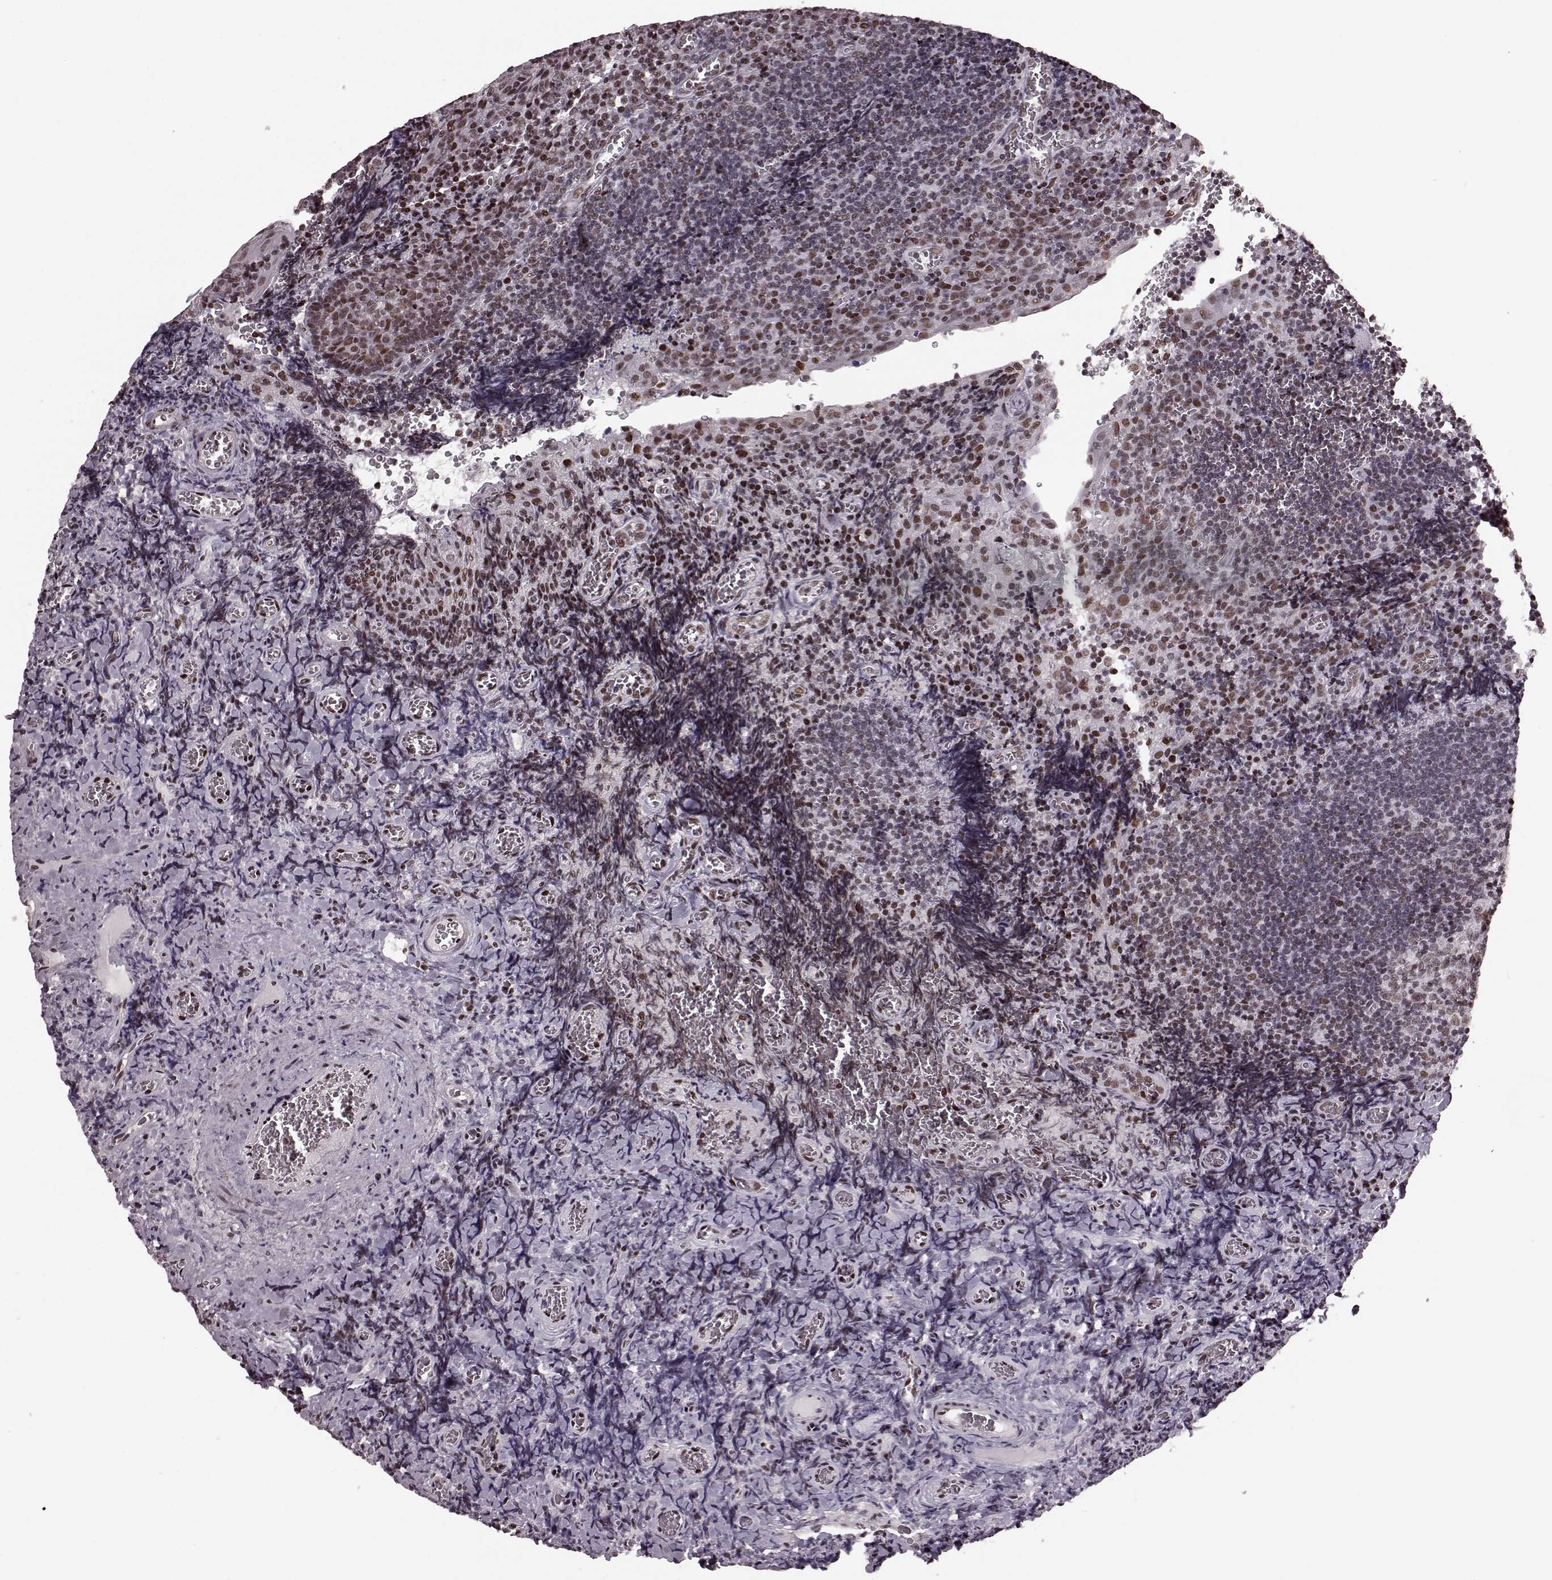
{"staining": {"intensity": "moderate", "quantity": "<25%", "location": "nuclear"}, "tissue": "tonsil", "cell_type": "Germinal center cells", "image_type": "normal", "snomed": [{"axis": "morphology", "description": "Normal tissue, NOS"}, {"axis": "morphology", "description": "Inflammation, NOS"}, {"axis": "topography", "description": "Tonsil"}], "caption": "The immunohistochemical stain shows moderate nuclear staining in germinal center cells of normal tonsil. Ihc stains the protein in brown and the nuclei are stained blue.", "gene": "NR2C1", "patient": {"sex": "female", "age": 31}}